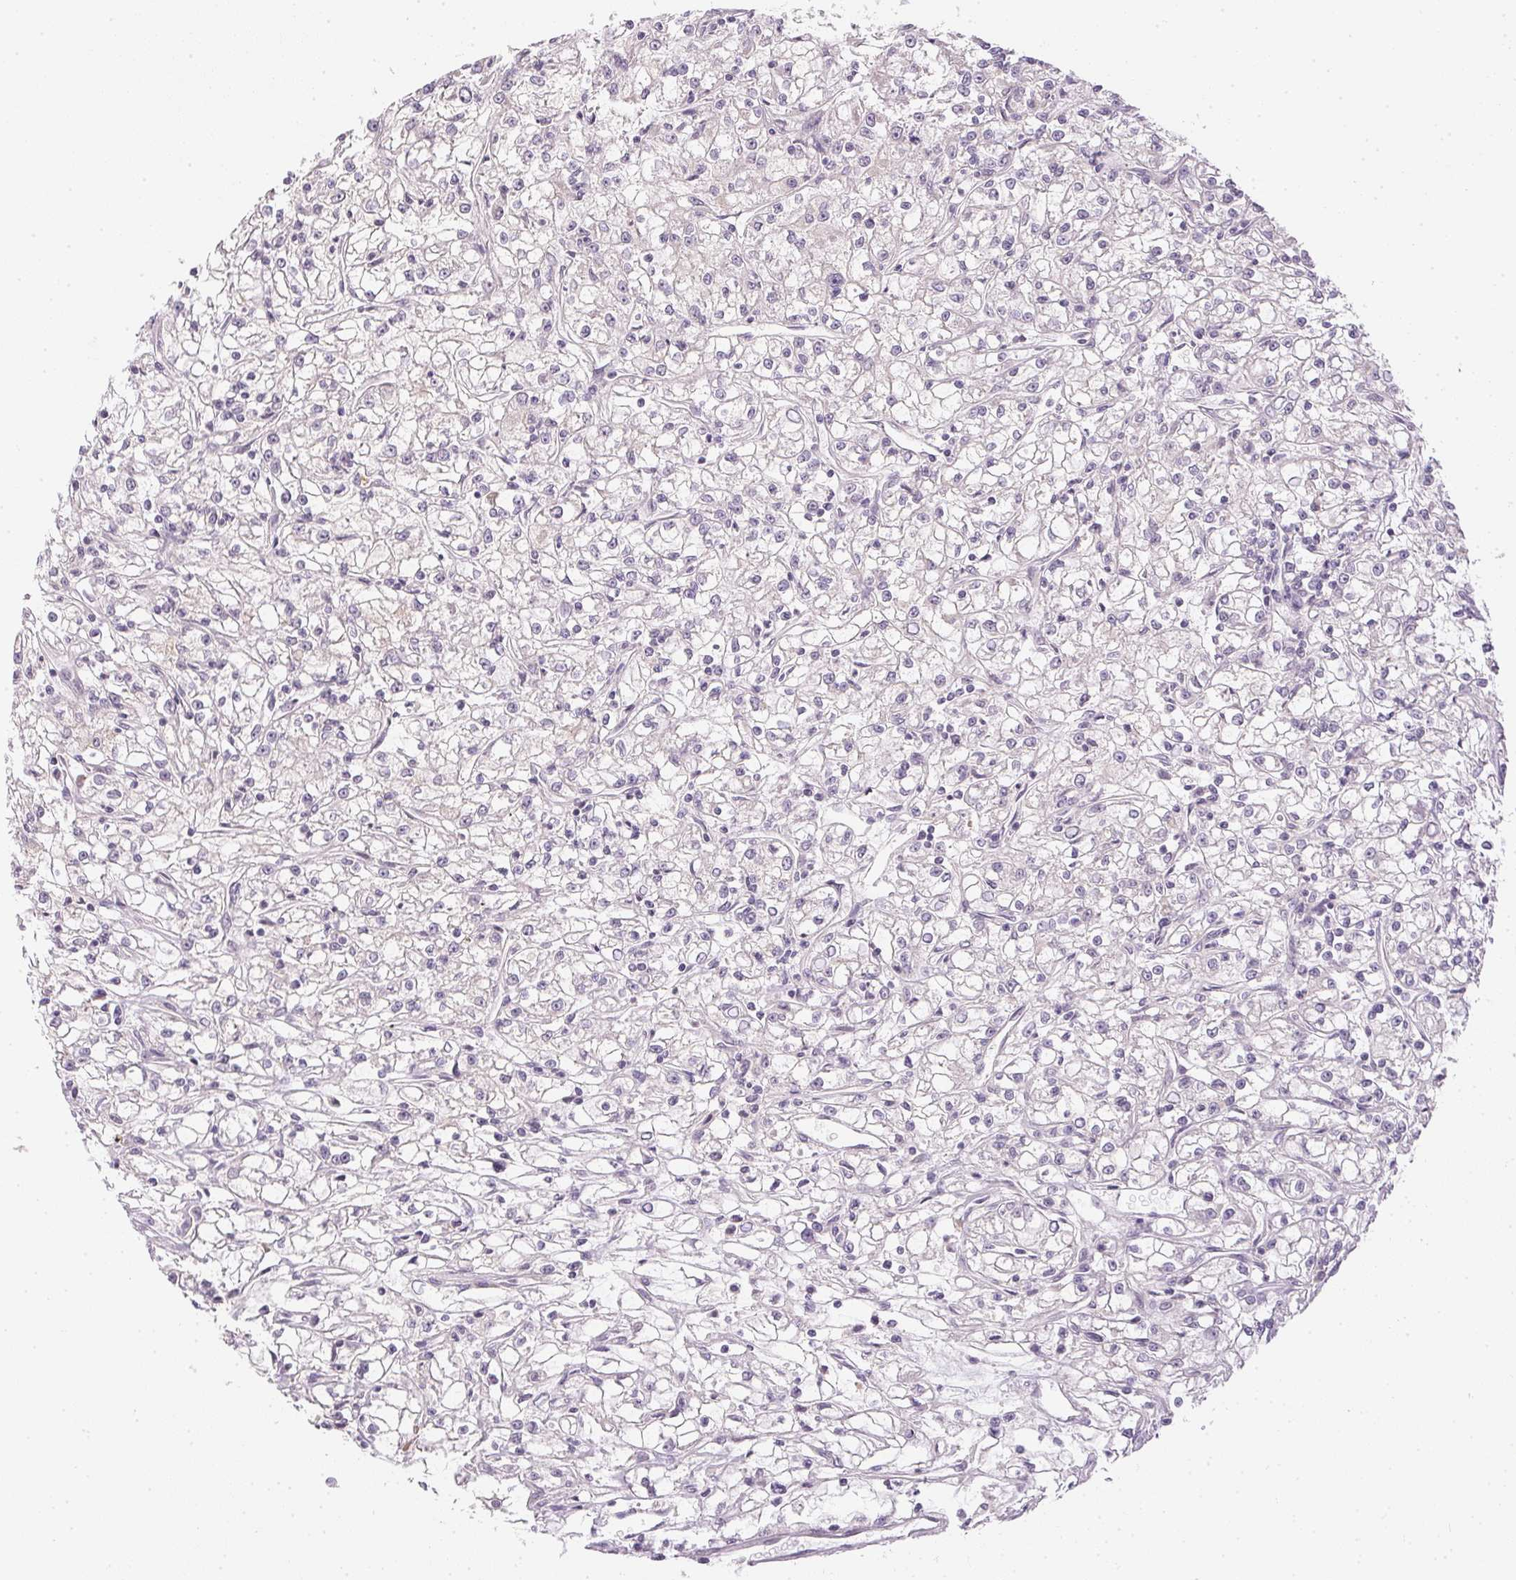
{"staining": {"intensity": "negative", "quantity": "none", "location": "none"}, "tissue": "renal cancer", "cell_type": "Tumor cells", "image_type": "cancer", "snomed": [{"axis": "morphology", "description": "Adenocarcinoma, NOS"}, {"axis": "topography", "description": "Kidney"}], "caption": "Immunohistochemical staining of human renal cancer shows no significant staining in tumor cells. (Stains: DAB (3,3'-diaminobenzidine) IHC with hematoxylin counter stain, Microscopy: brightfield microscopy at high magnification).", "gene": "TTC23L", "patient": {"sex": "female", "age": 59}}